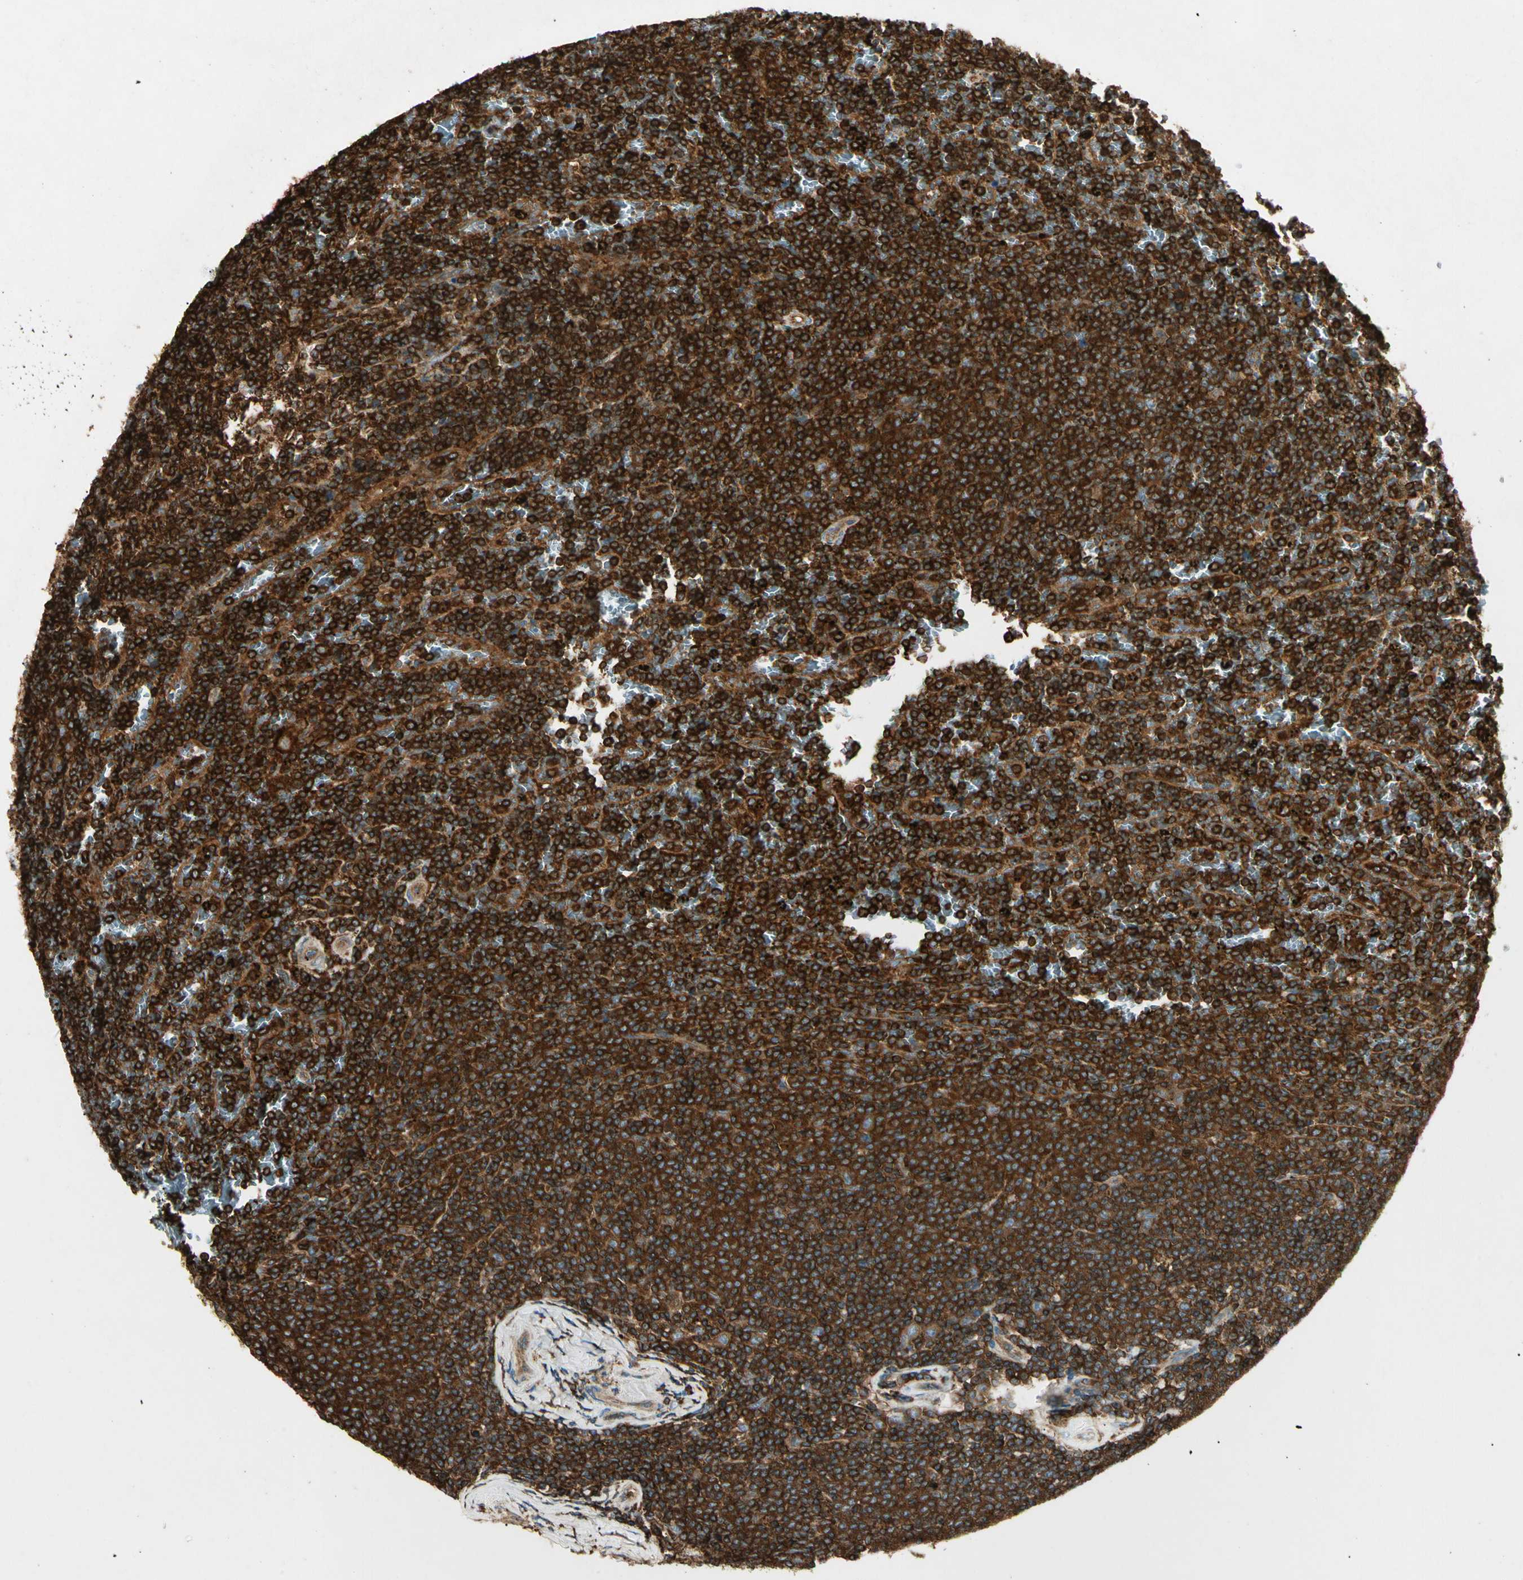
{"staining": {"intensity": "strong", "quantity": ">75%", "location": "cytoplasmic/membranous"}, "tissue": "lymphoma", "cell_type": "Tumor cells", "image_type": "cancer", "snomed": [{"axis": "morphology", "description": "Malignant lymphoma, non-Hodgkin's type, Low grade"}, {"axis": "topography", "description": "Spleen"}], "caption": "Low-grade malignant lymphoma, non-Hodgkin's type stained with a protein marker exhibits strong staining in tumor cells.", "gene": "ARPC2", "patient": {"sex": "female", "age": 77}}